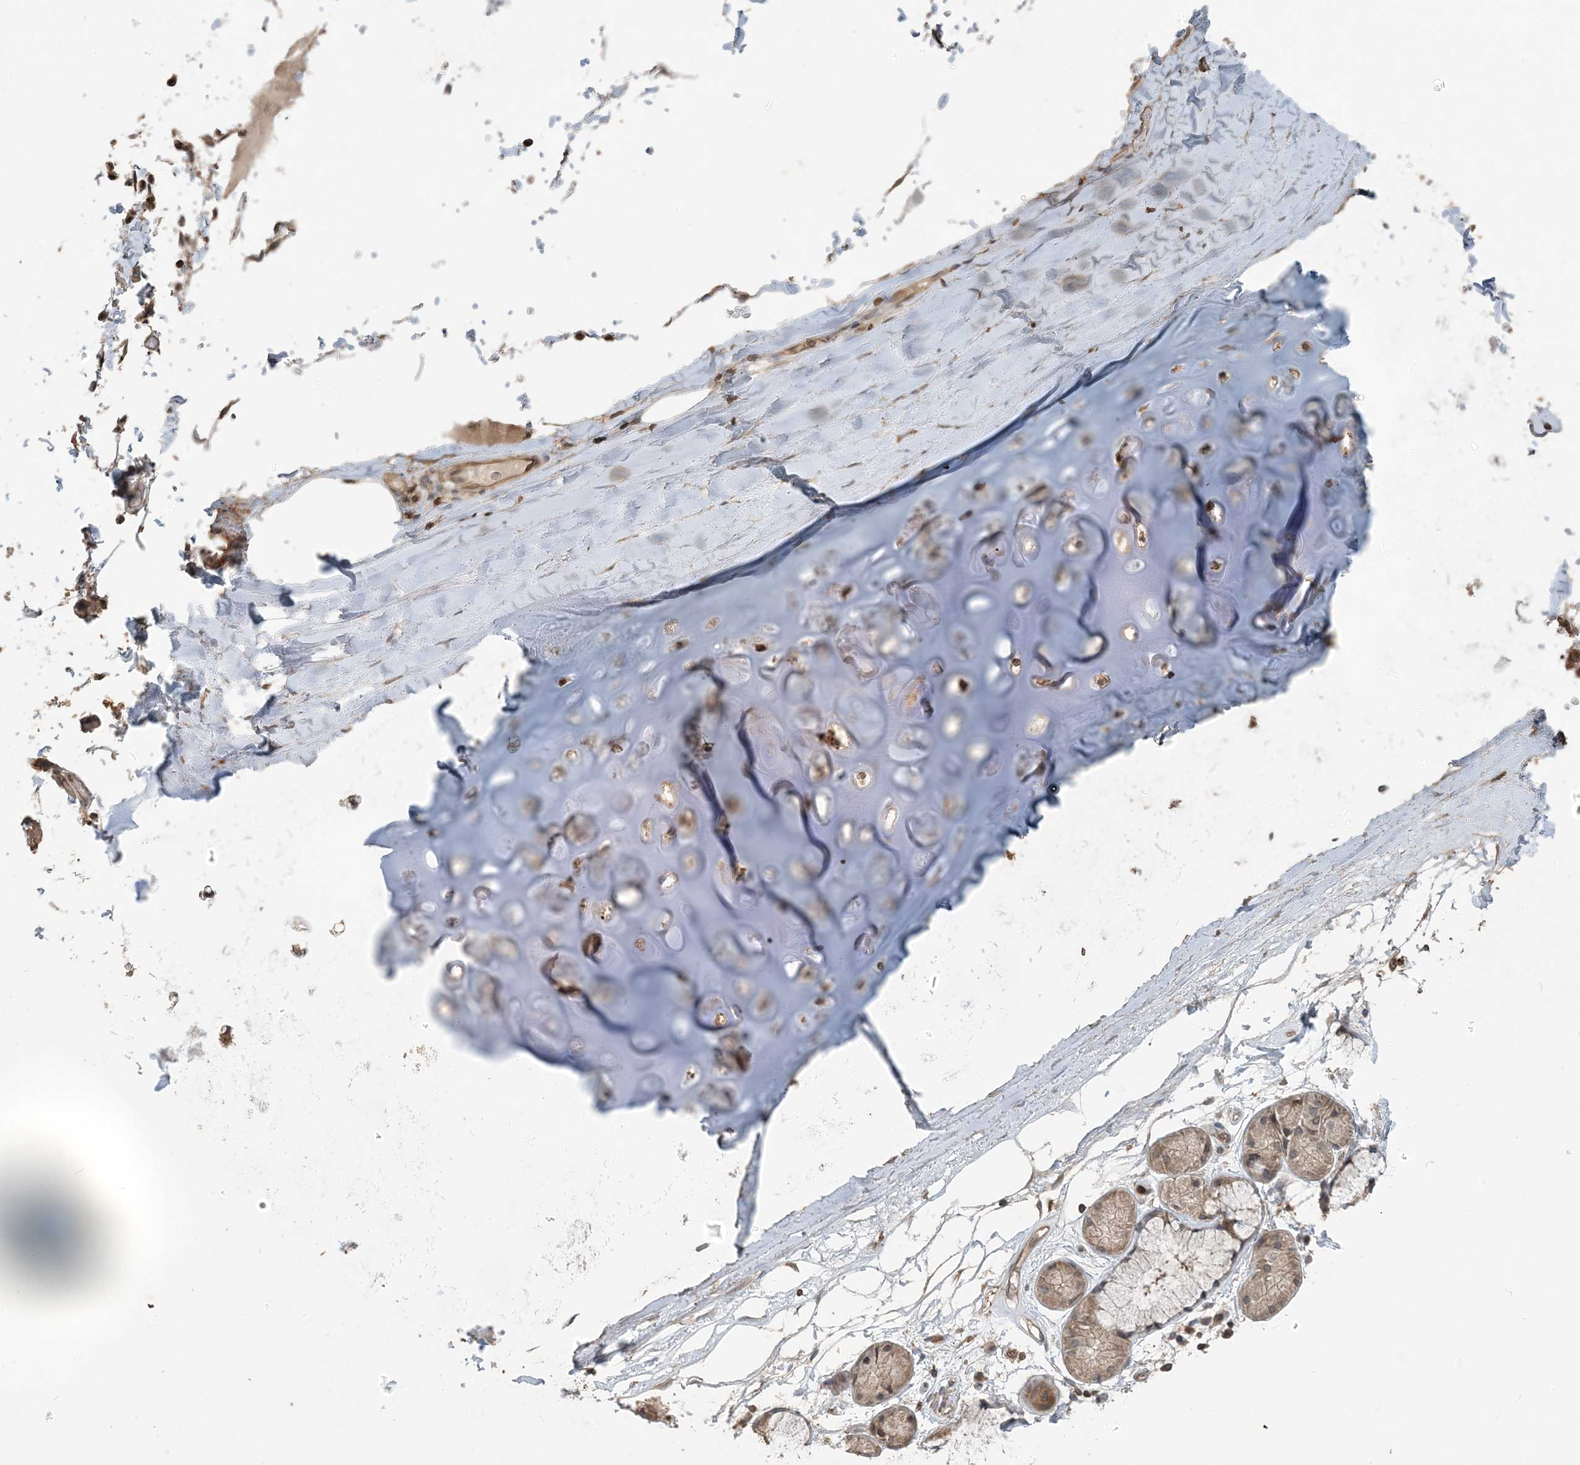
{"staining": {"intensity": "moderate", "quantity": ">75%", "location": "cytoplasmic/membranous"}, "tissue": "adipose tissue", "cell_type": "Adipocytes", "image_type": "normal", "snomed": [{"axis": "morphology", "description": "Normal tissue, NOS"}, {"axis": "topography", "description": "Bronchus"}], "caption": "An immunohistochemistry histopathology image of normal tissue is shown. Protein staining in brown highlights moderate cytoplasmic/membranous positivity in adipose tissue within adipocytes. (IHC, brightfield microscopy, high magnification).", "gene": "ZFAND2B", "patient": {"sex": "male", "age": 66}}